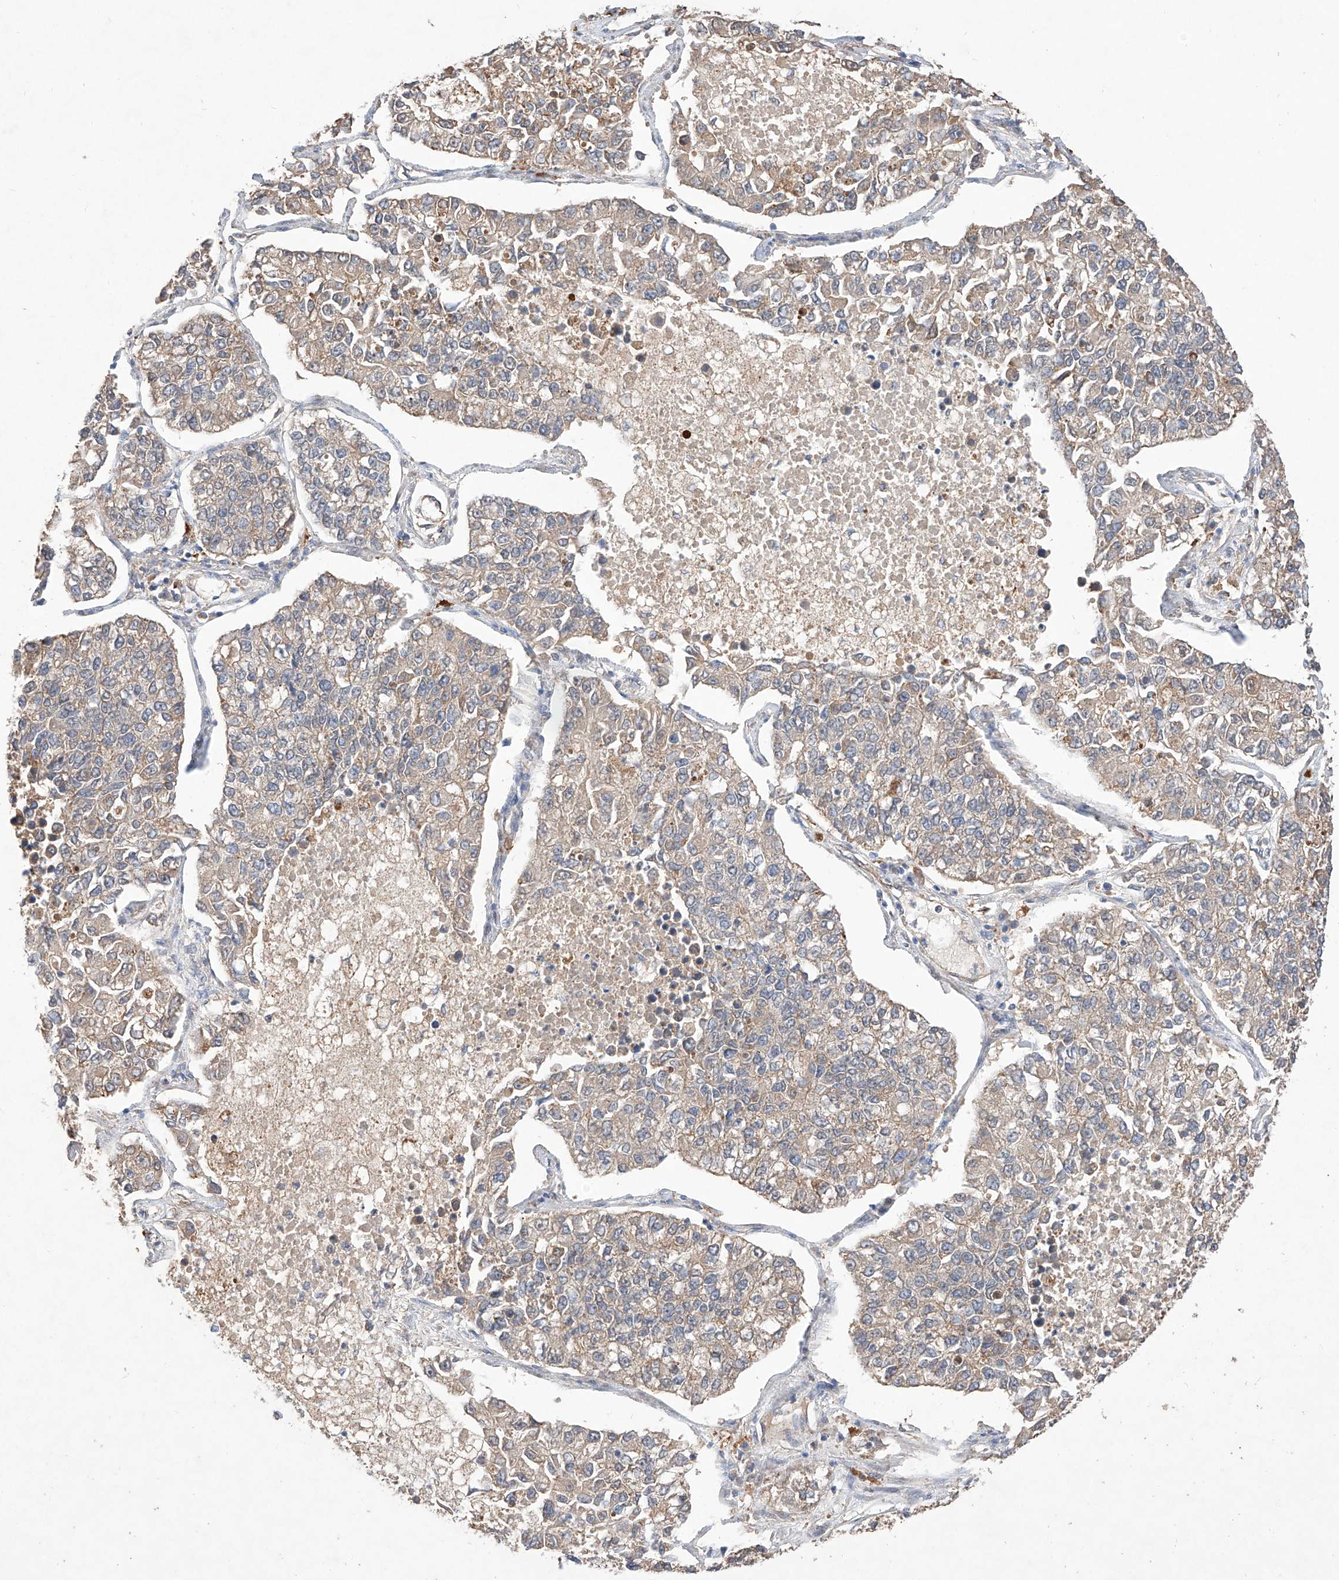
{"staining": {"intensity": "weak", "quantity": ">75%", "location": "cytoplasmic/membranous"}, "tissue": "lung cancer", "cell_type": "Tumor cells", "image_type": "cancer", "snomed": [{"axis": "morphology", "description": "Adenocarcinoma, NOS"}, {"axis": "topography", "description": "Lung"}], "caption": "Human lung adenocarcinoma stained for a protein (brown) reveals weak cytoplasmic/membranous positive staining in approximately >75% of tumor cells.", "gene": "C6orf62", "patient": {"sex": "male", "age": 49}}